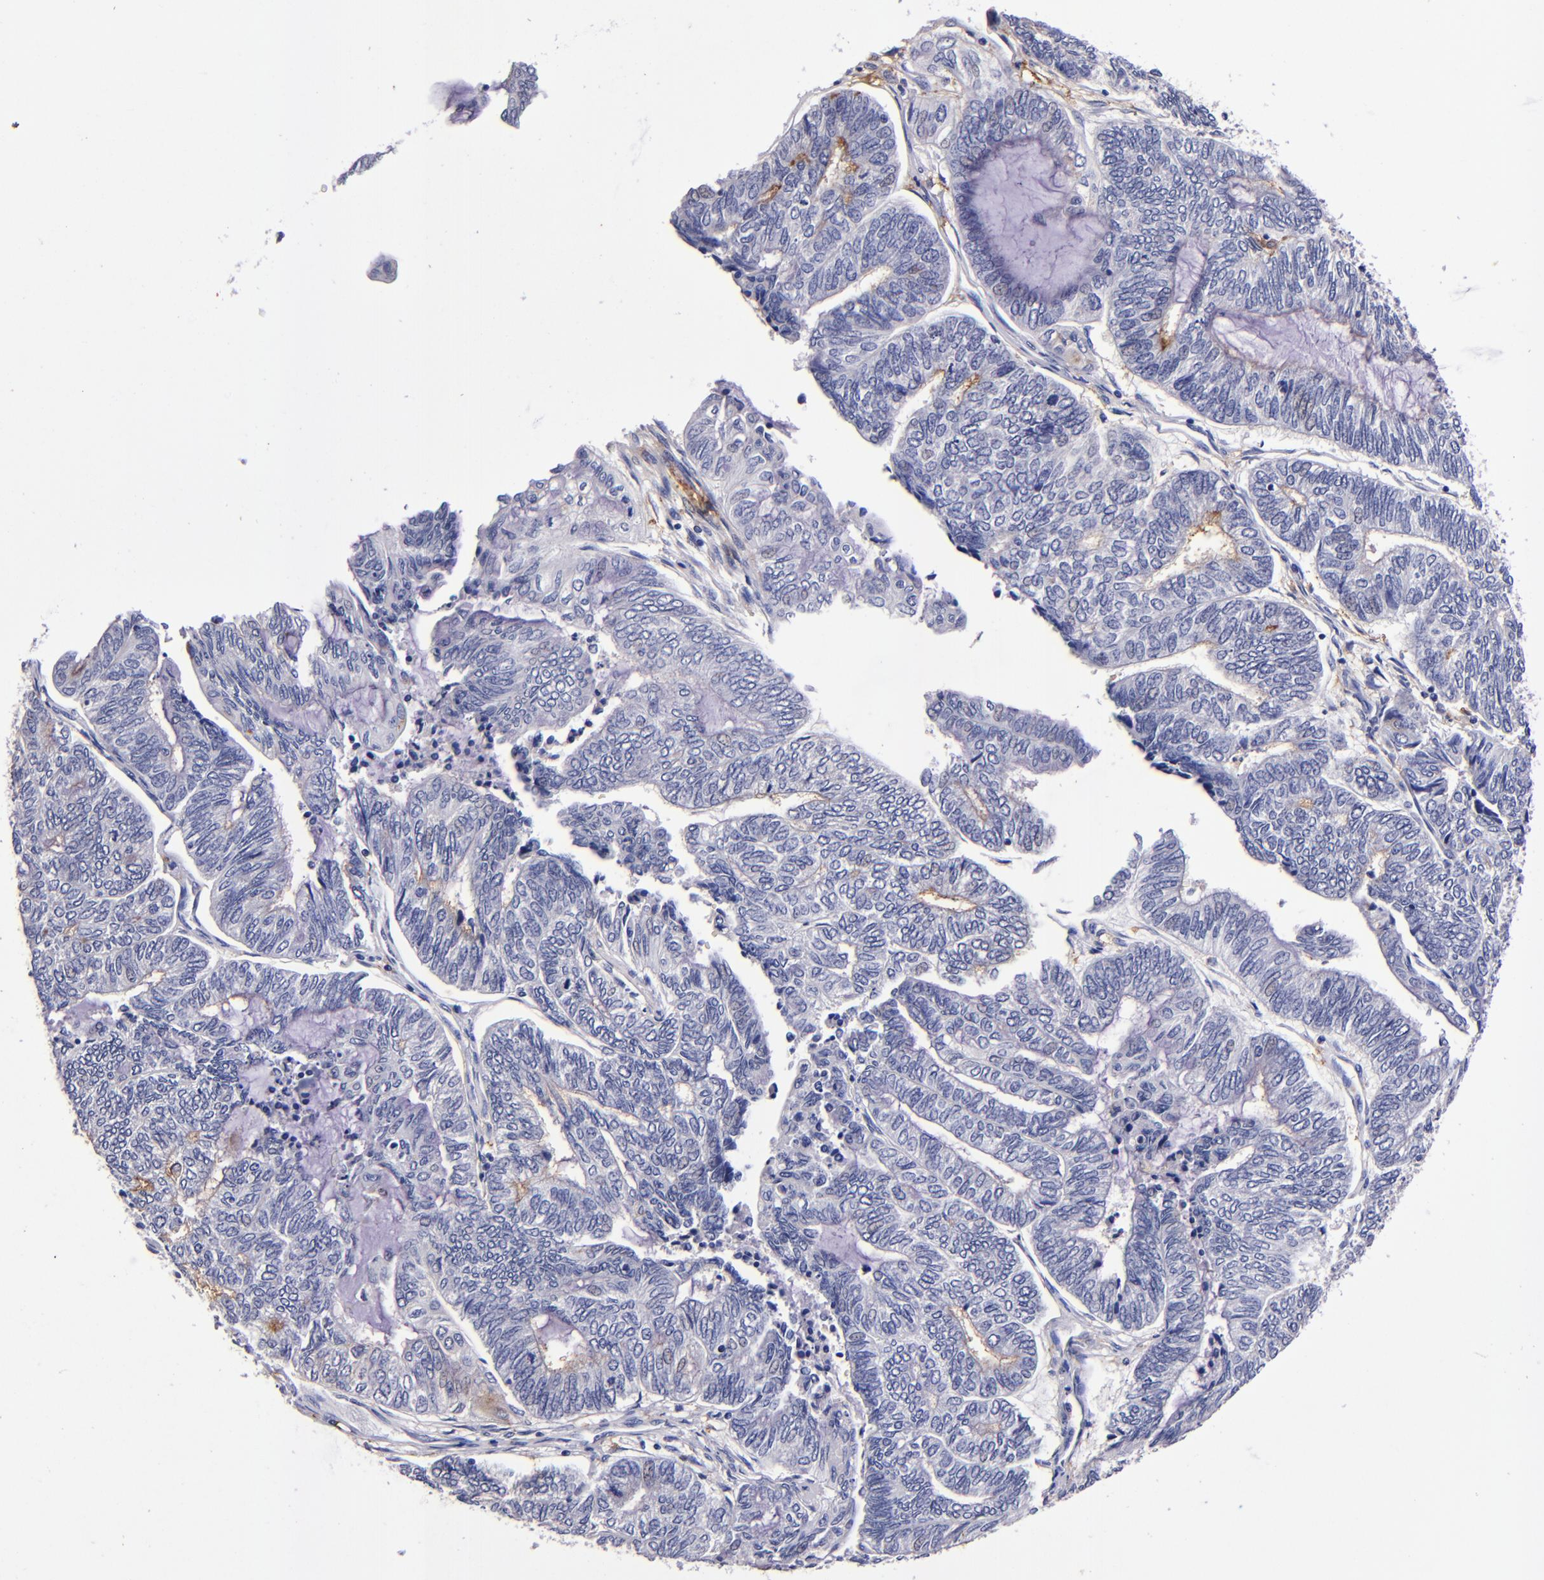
{"staining": {"intensity": "weak", "quantity": "<25%", "location": "cytoplasmic/membranous"}, "tissue": "endometrial cancer", "cell_type": "Tumor cells", "image_type": "cancer", "snomed": [{"axis": "morphology", "description": "Adenocarcinoma, NOS"}, {"axis": "topography", "description": "Uterus"}, {"axis": "topography", "description": "Endometrium"}], "caption": "A high-resolution micrograph shows immunohistochemistry (IHC) staining of endometrial adenocarcinoma, which displays no significant positivity in tumor cells. (DAB immunohistochemistry (IHC) visualized using brightfield microscopy, high magnification).", "gene": "SIRPA", "patient": {"sex": "female", "age": 70}}